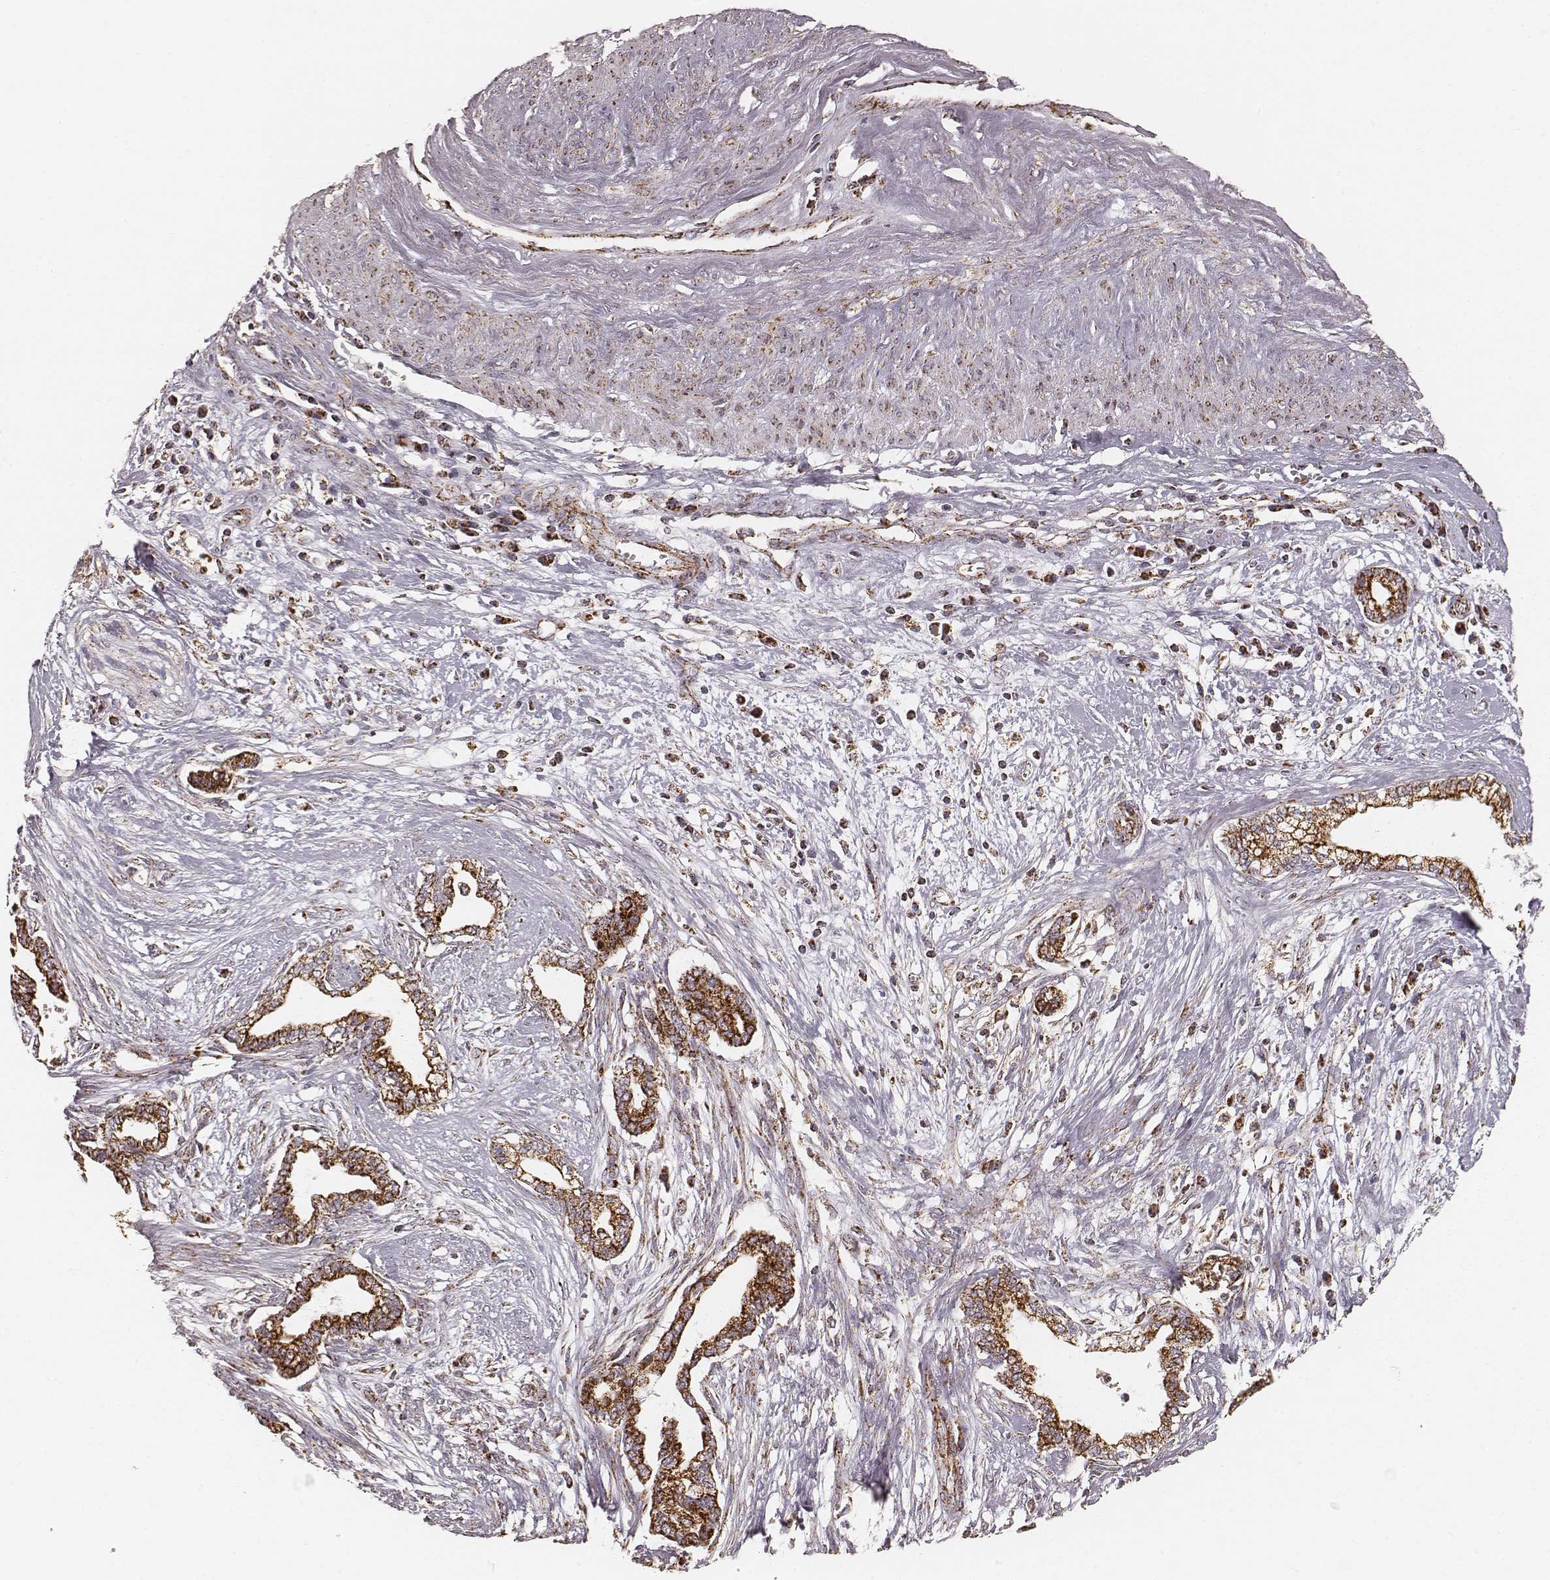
{"staining": {"intensity": "strong", "quantity": ">75%", "location": "cytoplasmic/membranous"}, "tissue": "cervical cancer", "cell_type": "Tumor cells", "image_type": "cancer", "snomed": [{"axis": "morphology", "description": "Adenocarcinoma, NOS"}, {"axis": "topography", "description": "Cervix"}], "caption": "IHC (DAB) staining of human adenocarcinoma (cervical) exhibits strong cytoplasmic/membranous protein staining in about >75% of tumor cells. Immunohistochemistry stains the protein in brown and the nuclei are stained blue.", "gene": "CS", "patient": {"sex": "female", "age": 62}}